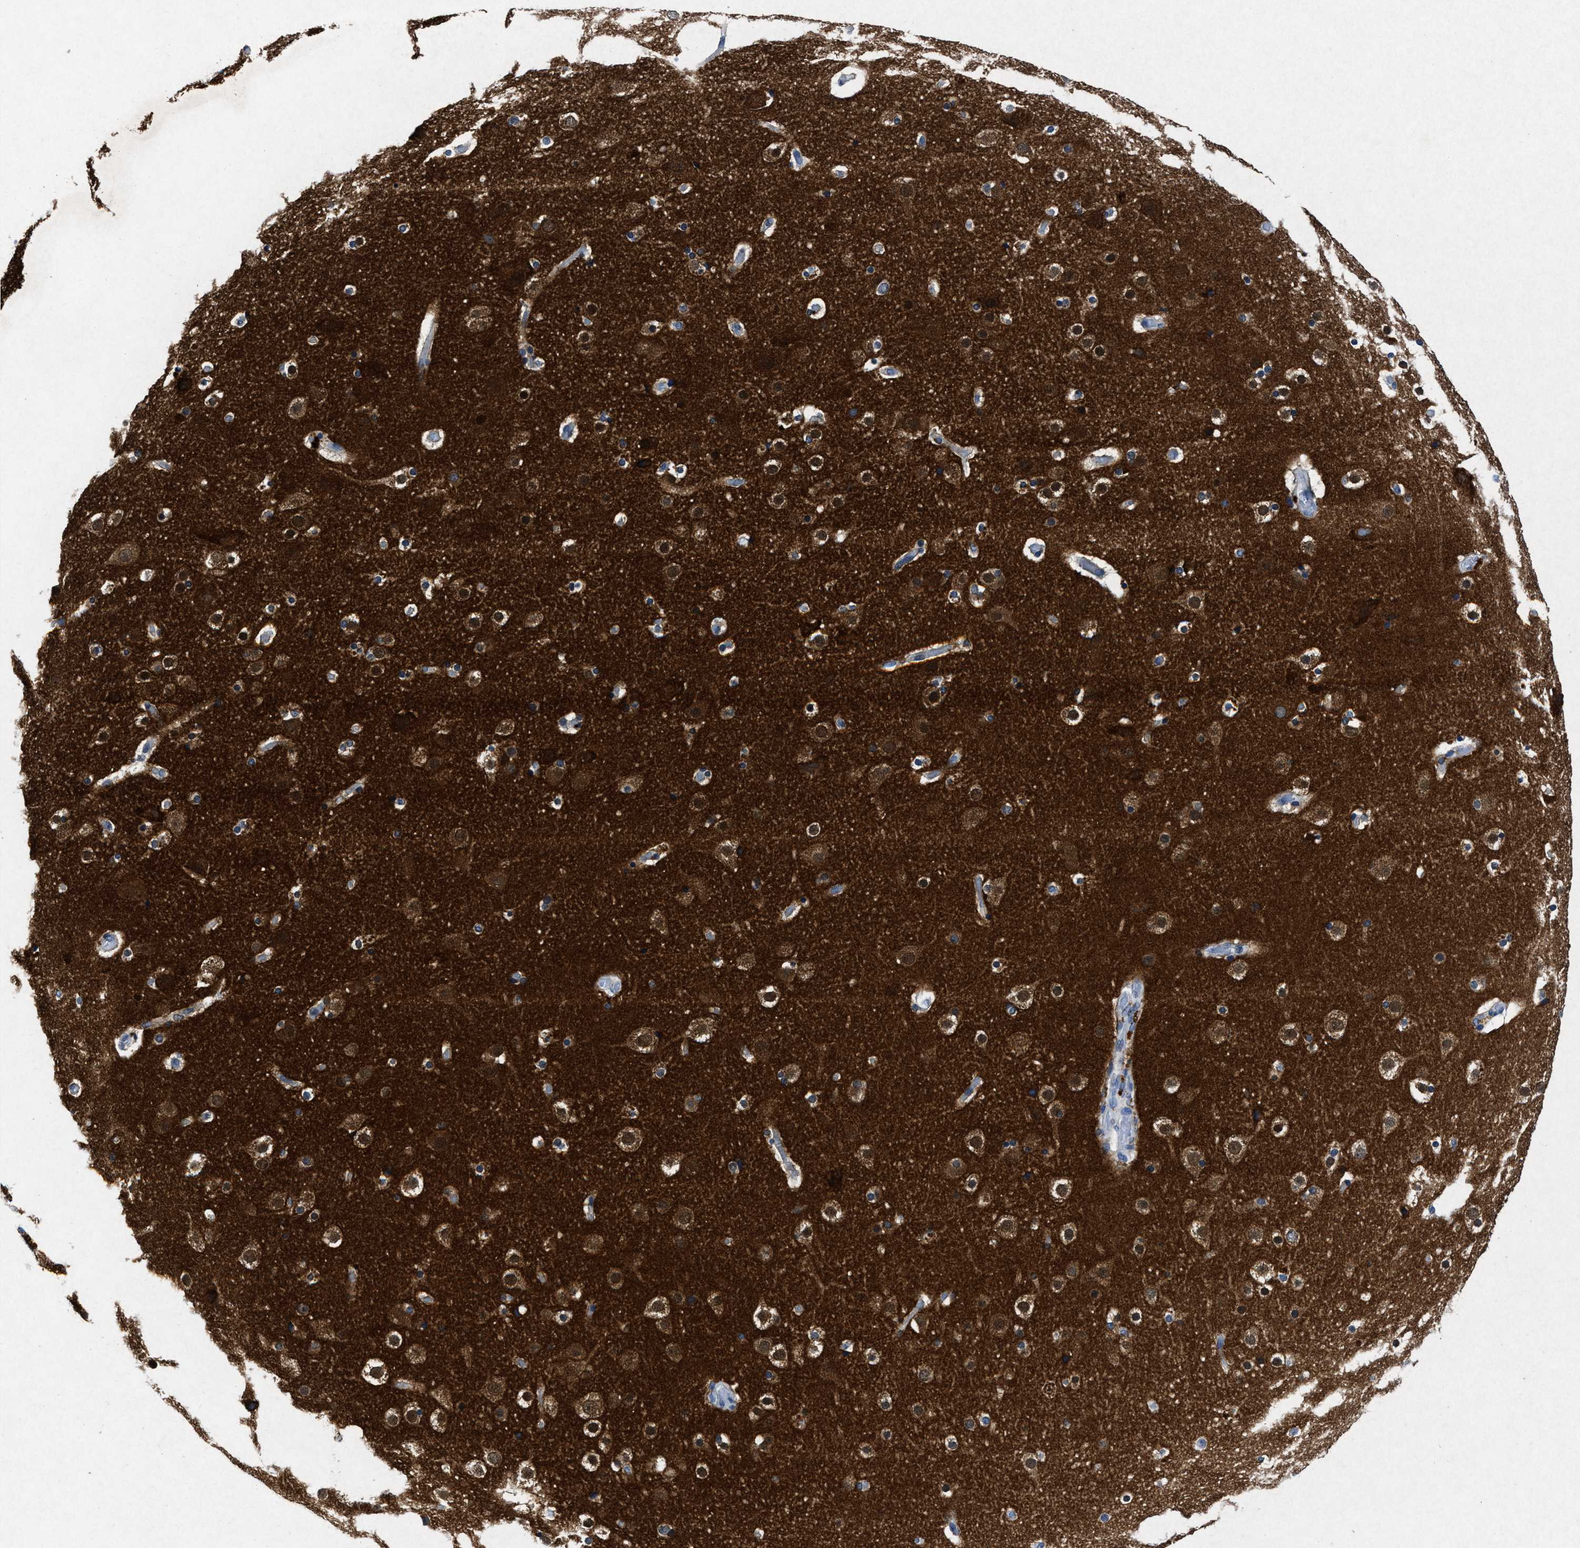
{"staining": {"intensity": "negative", "quantity": "none", "location": "none"}, "tissue": "cerebral cortex", "cell_type": "Endothelial cells", "image_type": "normal", "snomed": [{"axis": "morphology", "description": "Normal tissue, NOS"}, {"axis": "topography", "description": "Cerebral cortex"}], "caption": "Benign cerebral cortex was stained to show a protein in brown. There is no significant expression in endothelial cells. (IHC, brightfield microscopy, high magnification).", "gene": "MAP6", "patient": {"sex": "male", "age": 57}}